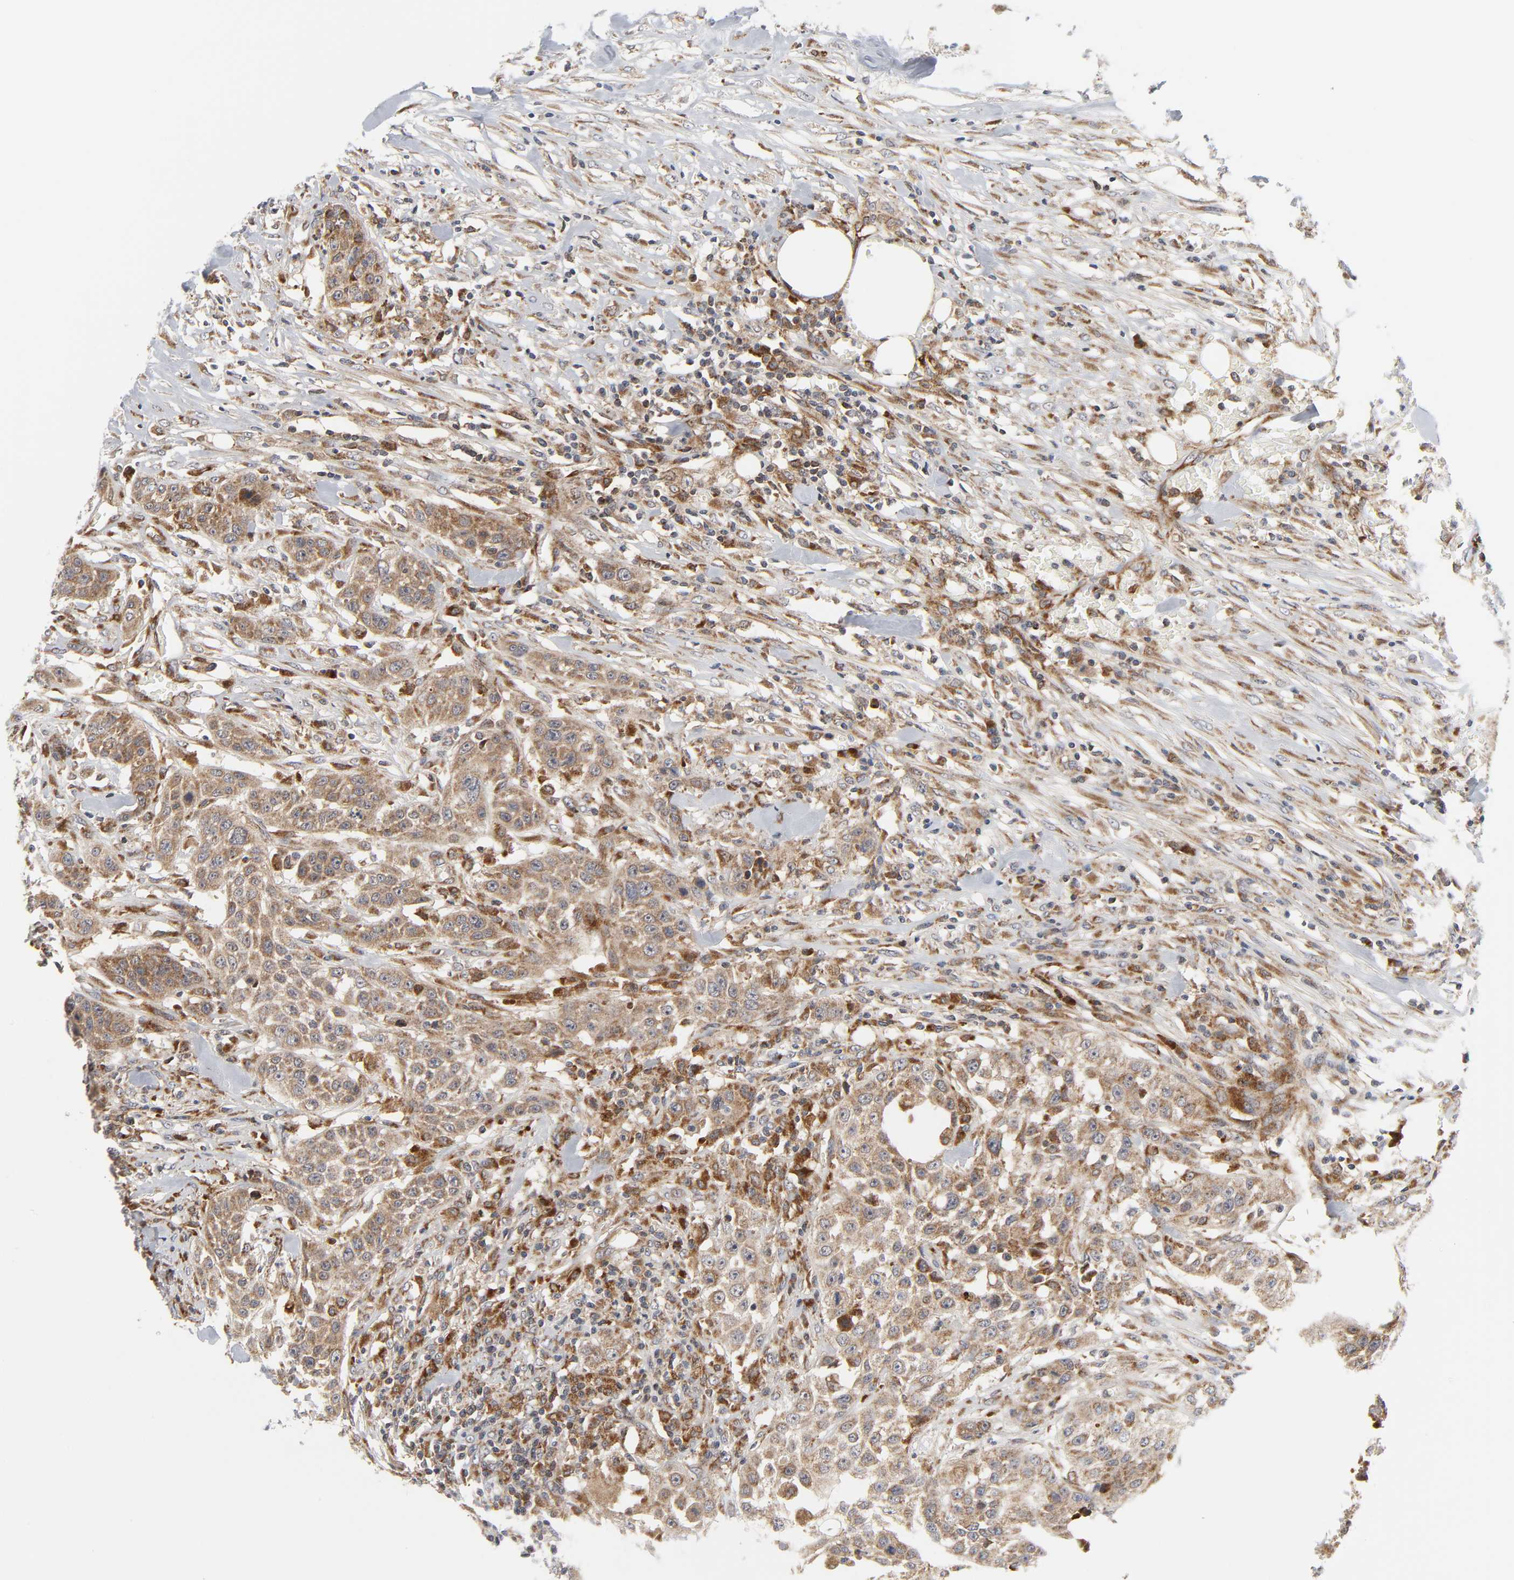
{"staining": {"intensity": "moderate", "quantity": ">75%", "location": "cytoplasmic/membranous"}, "tissue": "urothelial cancer", "cell_type": "Tumor cells", "image_type": "cancer", "snomed": [{"axis": "morphology", "description": "Urothelial carcinoma, High grade"}, {"axis": "topography", "description": "Urinary bladder"}], "caption": "A brown stain highlights moderate cytoplasmic/membranous expression of a protein in human urothelial carcinoma (high-grade) tumor cells. The staining was performed using DAB (3,3'-diaminobenzidine), with brown indicating positive protein expression. Nuclei are stained blue with hematoxylin.", "gene": "BAX", "patient": {"sex": "male", "age": 74}}